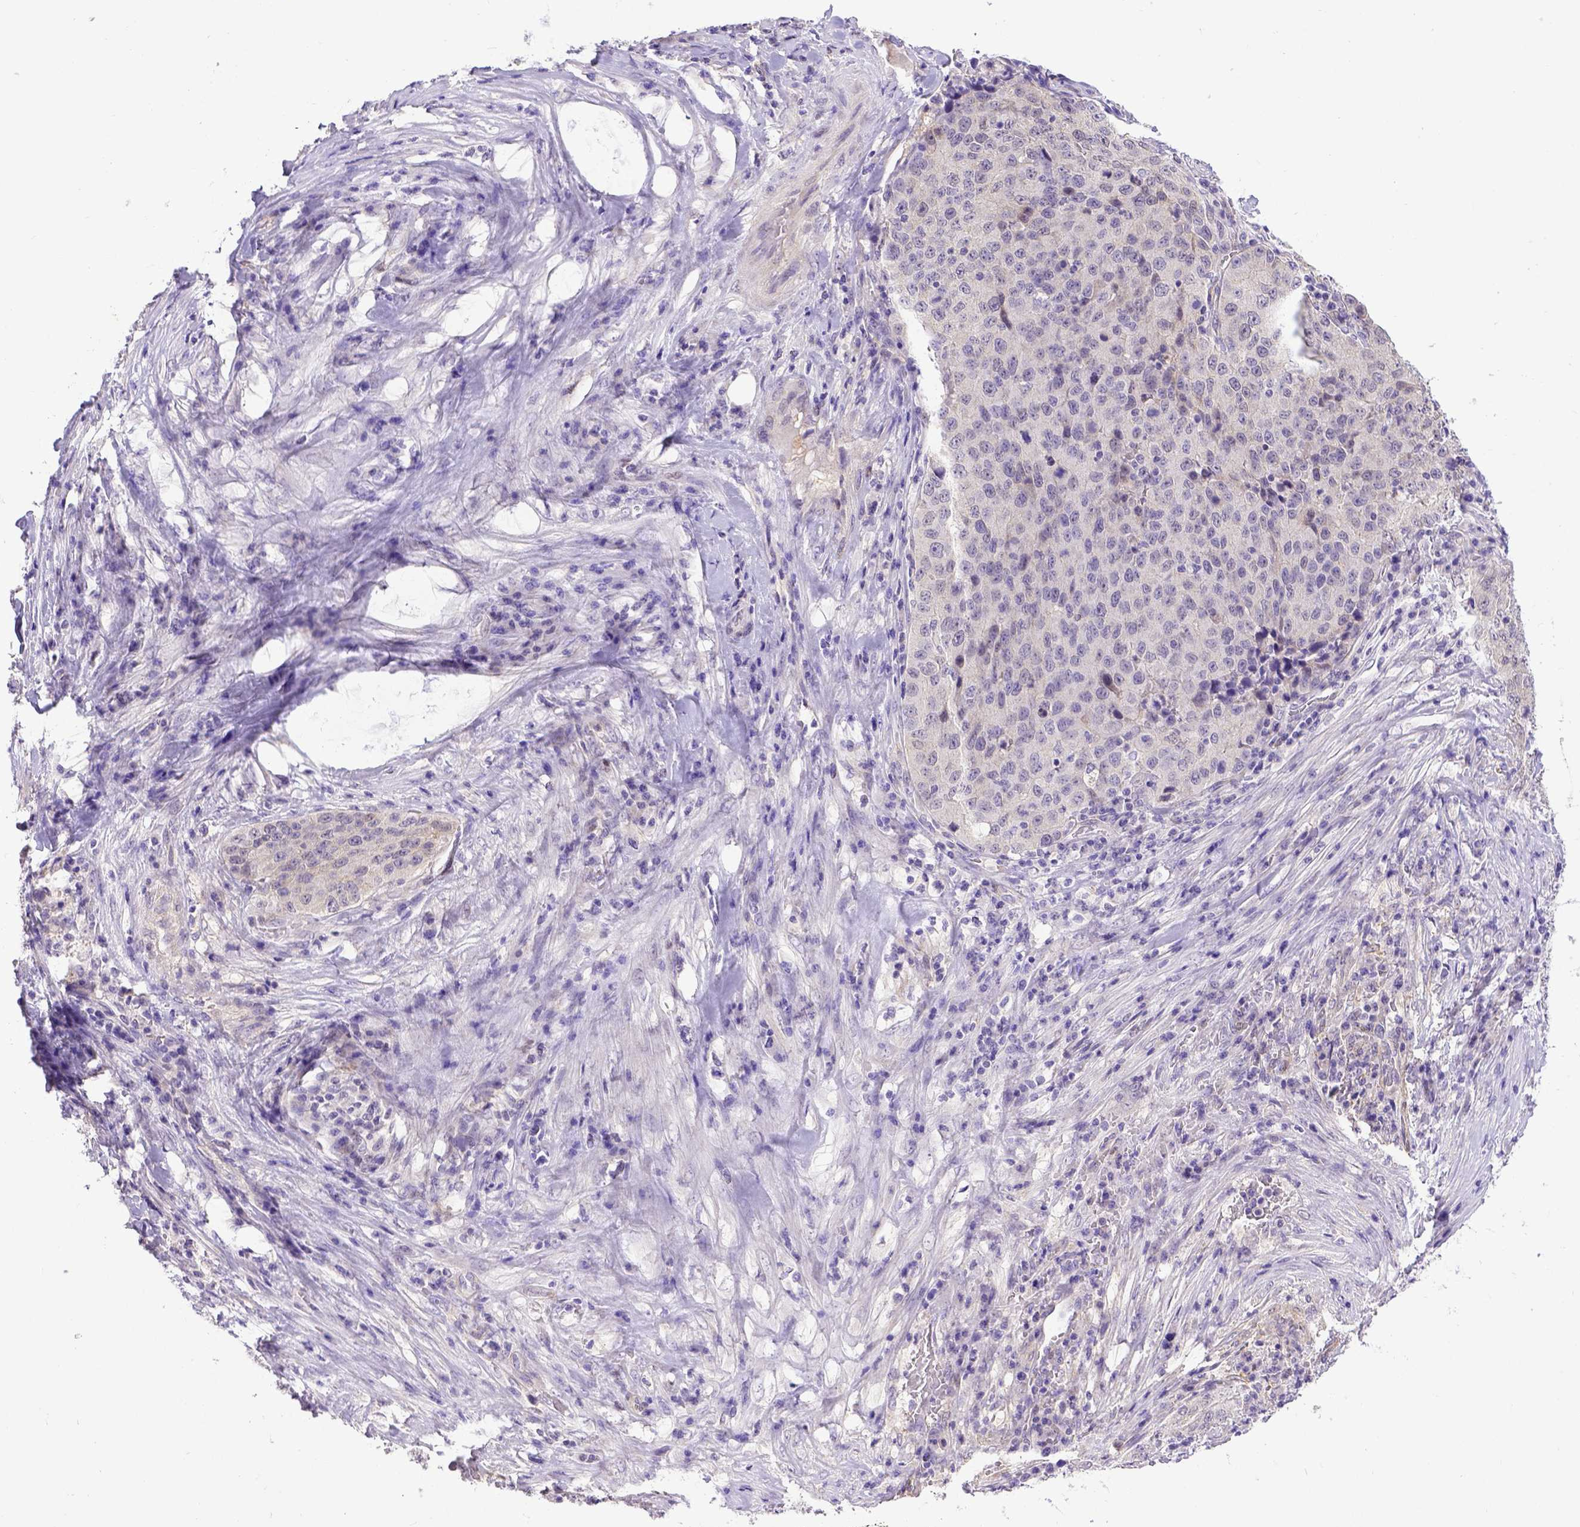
{"staining": {"intensity": "negative", "quantity": "none", "location": "none"}, "tissue": "stomach cancer", "cell_type": "Tumor cells", "image_type": "cancer", "snomed": [{"axis": "morphology", "description": "Adenocarcinoma, NOS"}, {"axis": "topography", "description": "Stomach"}], "caption": "This histopathology image is of stomach adenocarcinoma stained with immunohistochemistry (IHC) to label a protein in brown with the nuclei are counter-stained blue. There is no staining in tumor cells.", "gene": "BTN1A1", "patient": {"sex": "male", "age": 71}}